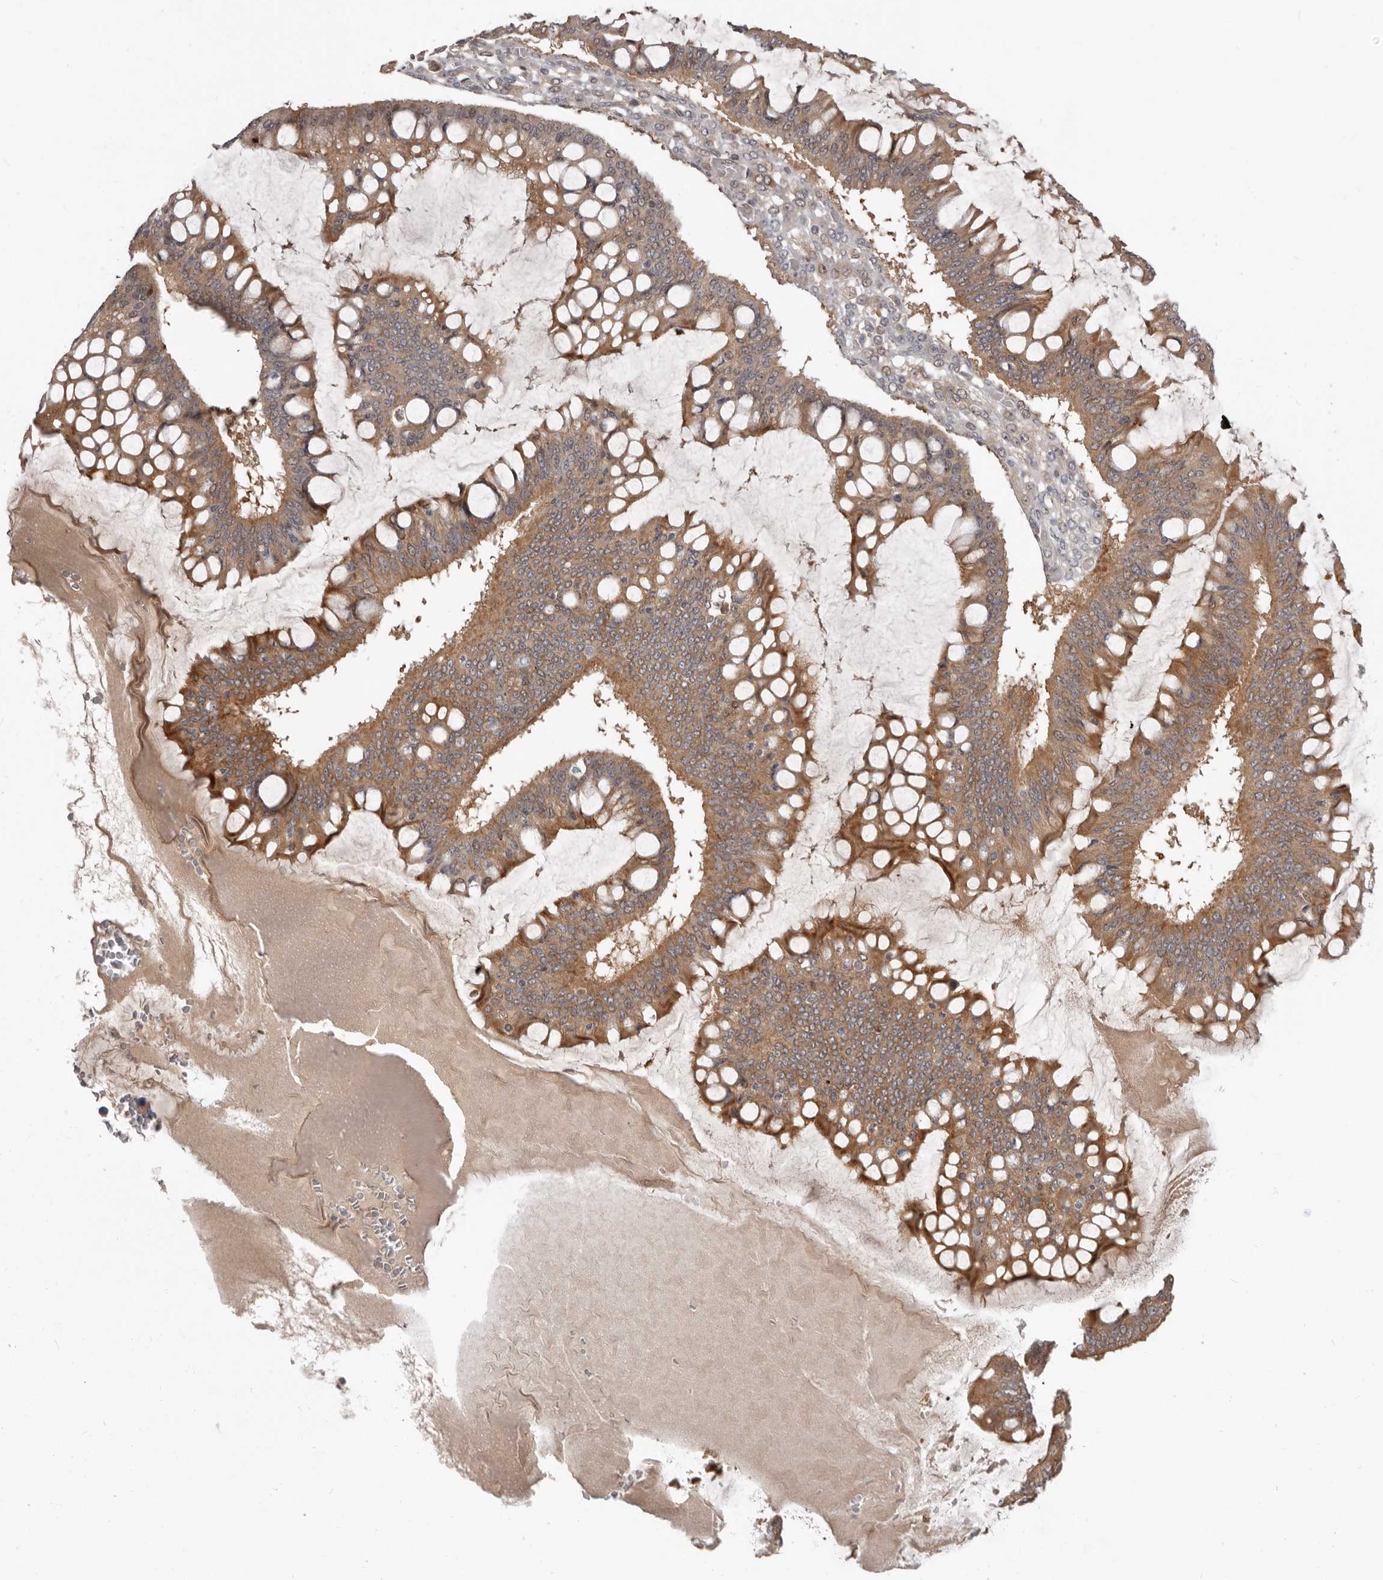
{"staining": {"intensity": "moderate", "quantity": ">75%", "location": "cytoplasmic/membranous"}, "tissue": "ovarian cancer", "cell_type": "Tumor cells", "image_type": "cancer", "snomed": [{"axis": "morphology", "description": "Cystadenocarcinoma, mucinous, NOS"}, {"axis": "topography", "description": "Ovary"}], "caption": "This is an image of immunohistochemistry staining of ovarian cancer, which shows moderate staining in the cytoplasmic/membranous of tumor cells.", "gene": "BAD", "patient": {"sex": "female", "age": 73}}